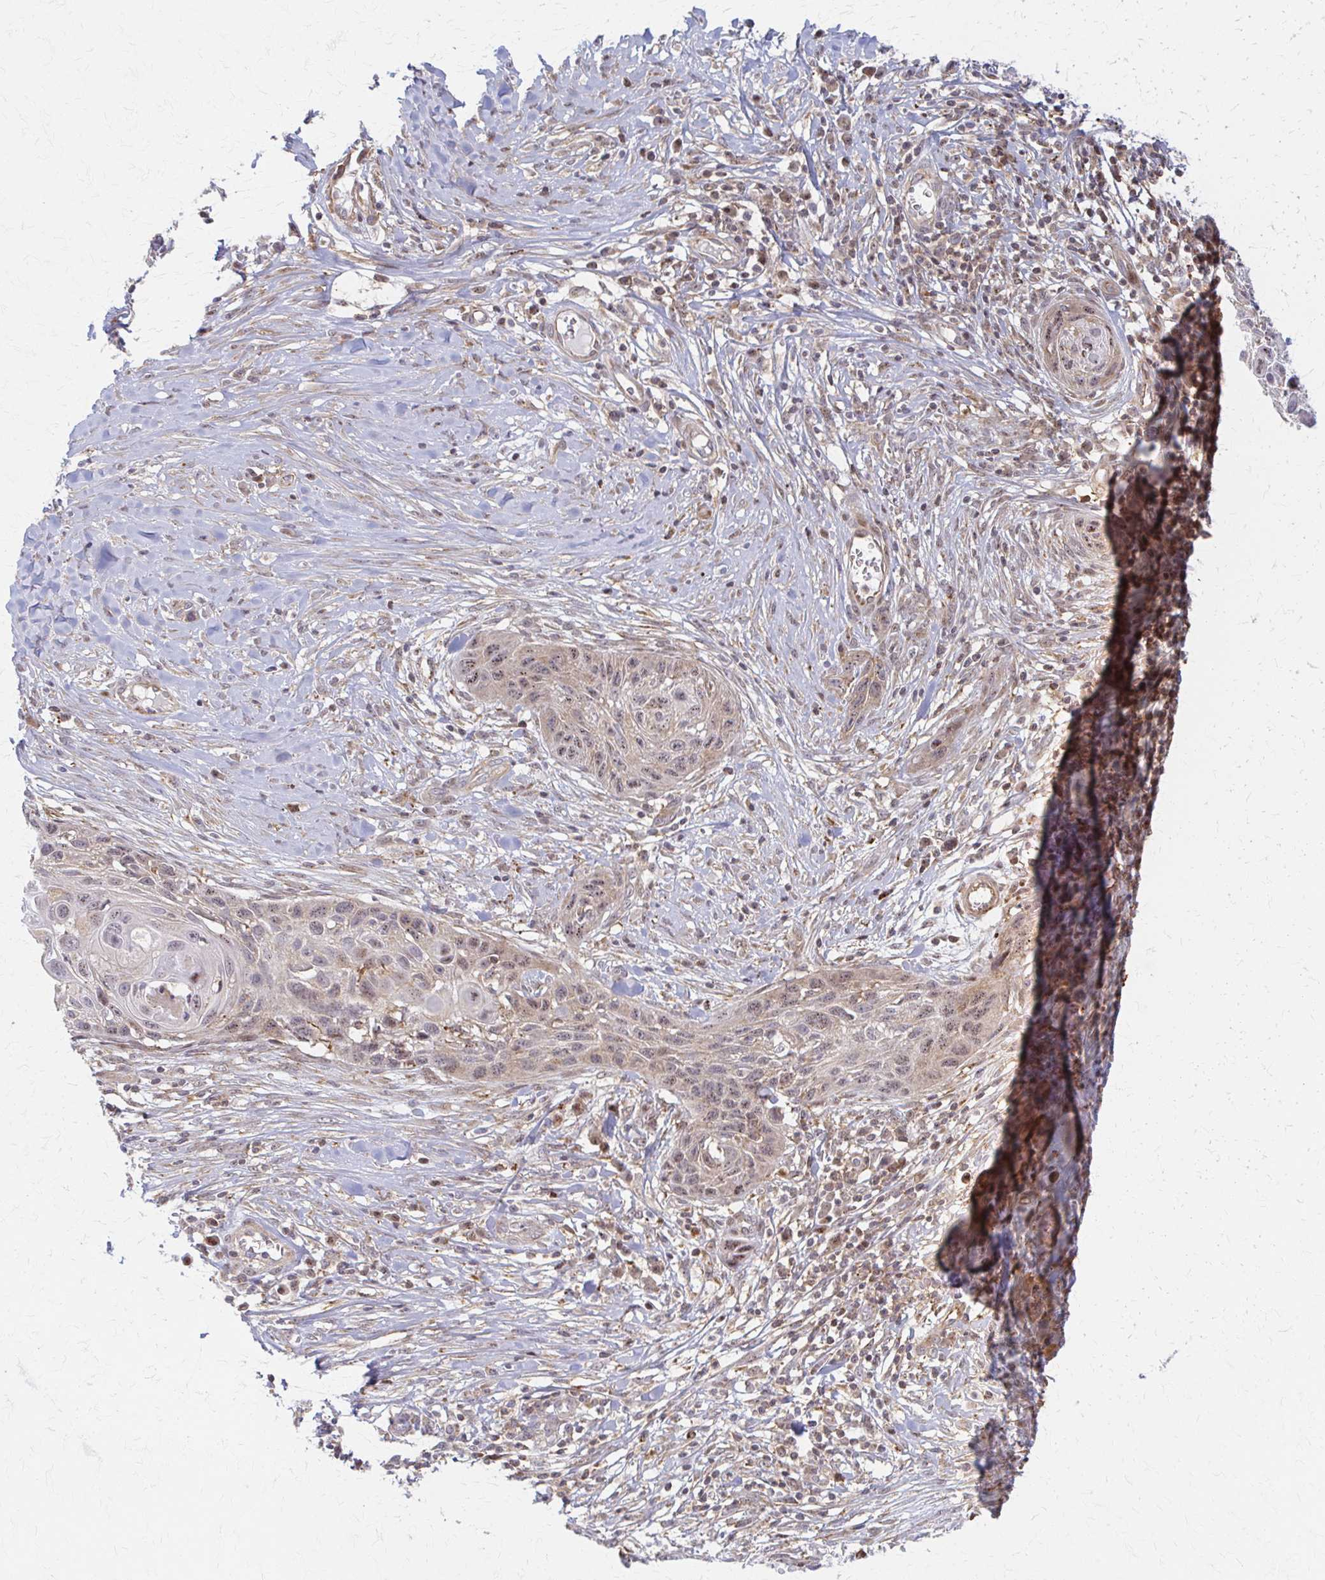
{"staining": {"intensity": "moderate", "quantity": "25%-75%", "location": "cytoplasmic/membranous,nuclear"}, "tissue": "skin cancer", "cell_type": "Tumor cells", "image_type": "cancer", "snomed": [{"axis": "morphology", "description": "Squamous cell carcinoma, NOS"}, {"axis": "topography", "description": "Skin"}, {"axis": "topography", "description": "Vulva"}], "caption": "Skin squamous cell carcinoma stained with a protein marker demonstrates moderate staining in tumor cells.", "gene": "ARHGAP35", "patient": {"sex": "female", "age": 83}}